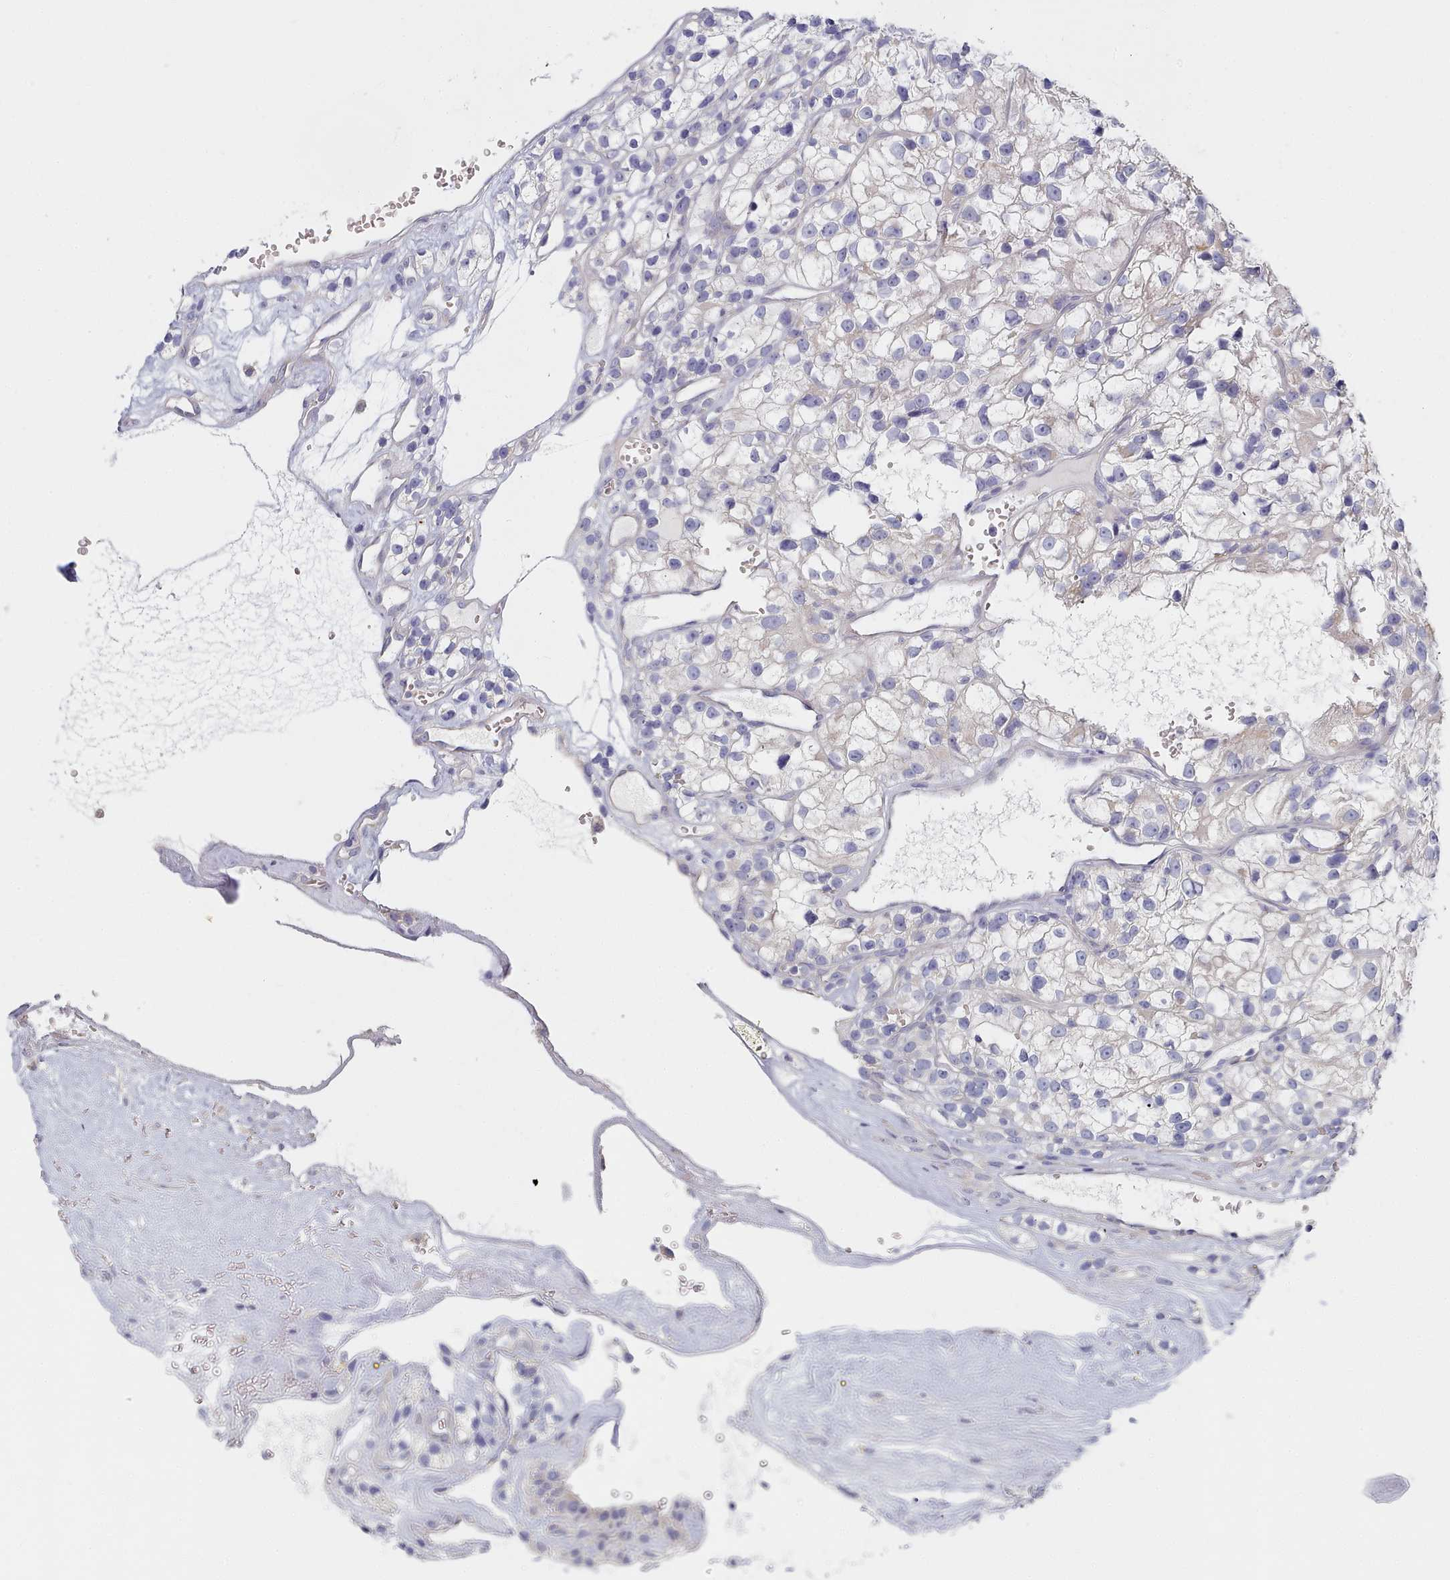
{"staining": {"intensity": "negative", "quantity": "none", "location": "none"}, "tissue": "renal cancer", "cell_type": "Tumor cells", "image_type": "cancer", "snomed": [{"axis": "morphology", "description": "Adenocarcinoma, NOS"}, {"axis": "topography", "description": "Kidney"}], "caption": "Immunohistochemical staining of adenocarcinoma (renal) reveals no significant expression in tumor cells.", "gene": "TYW1B", "patient": {"sex": "female", "age": 57}}